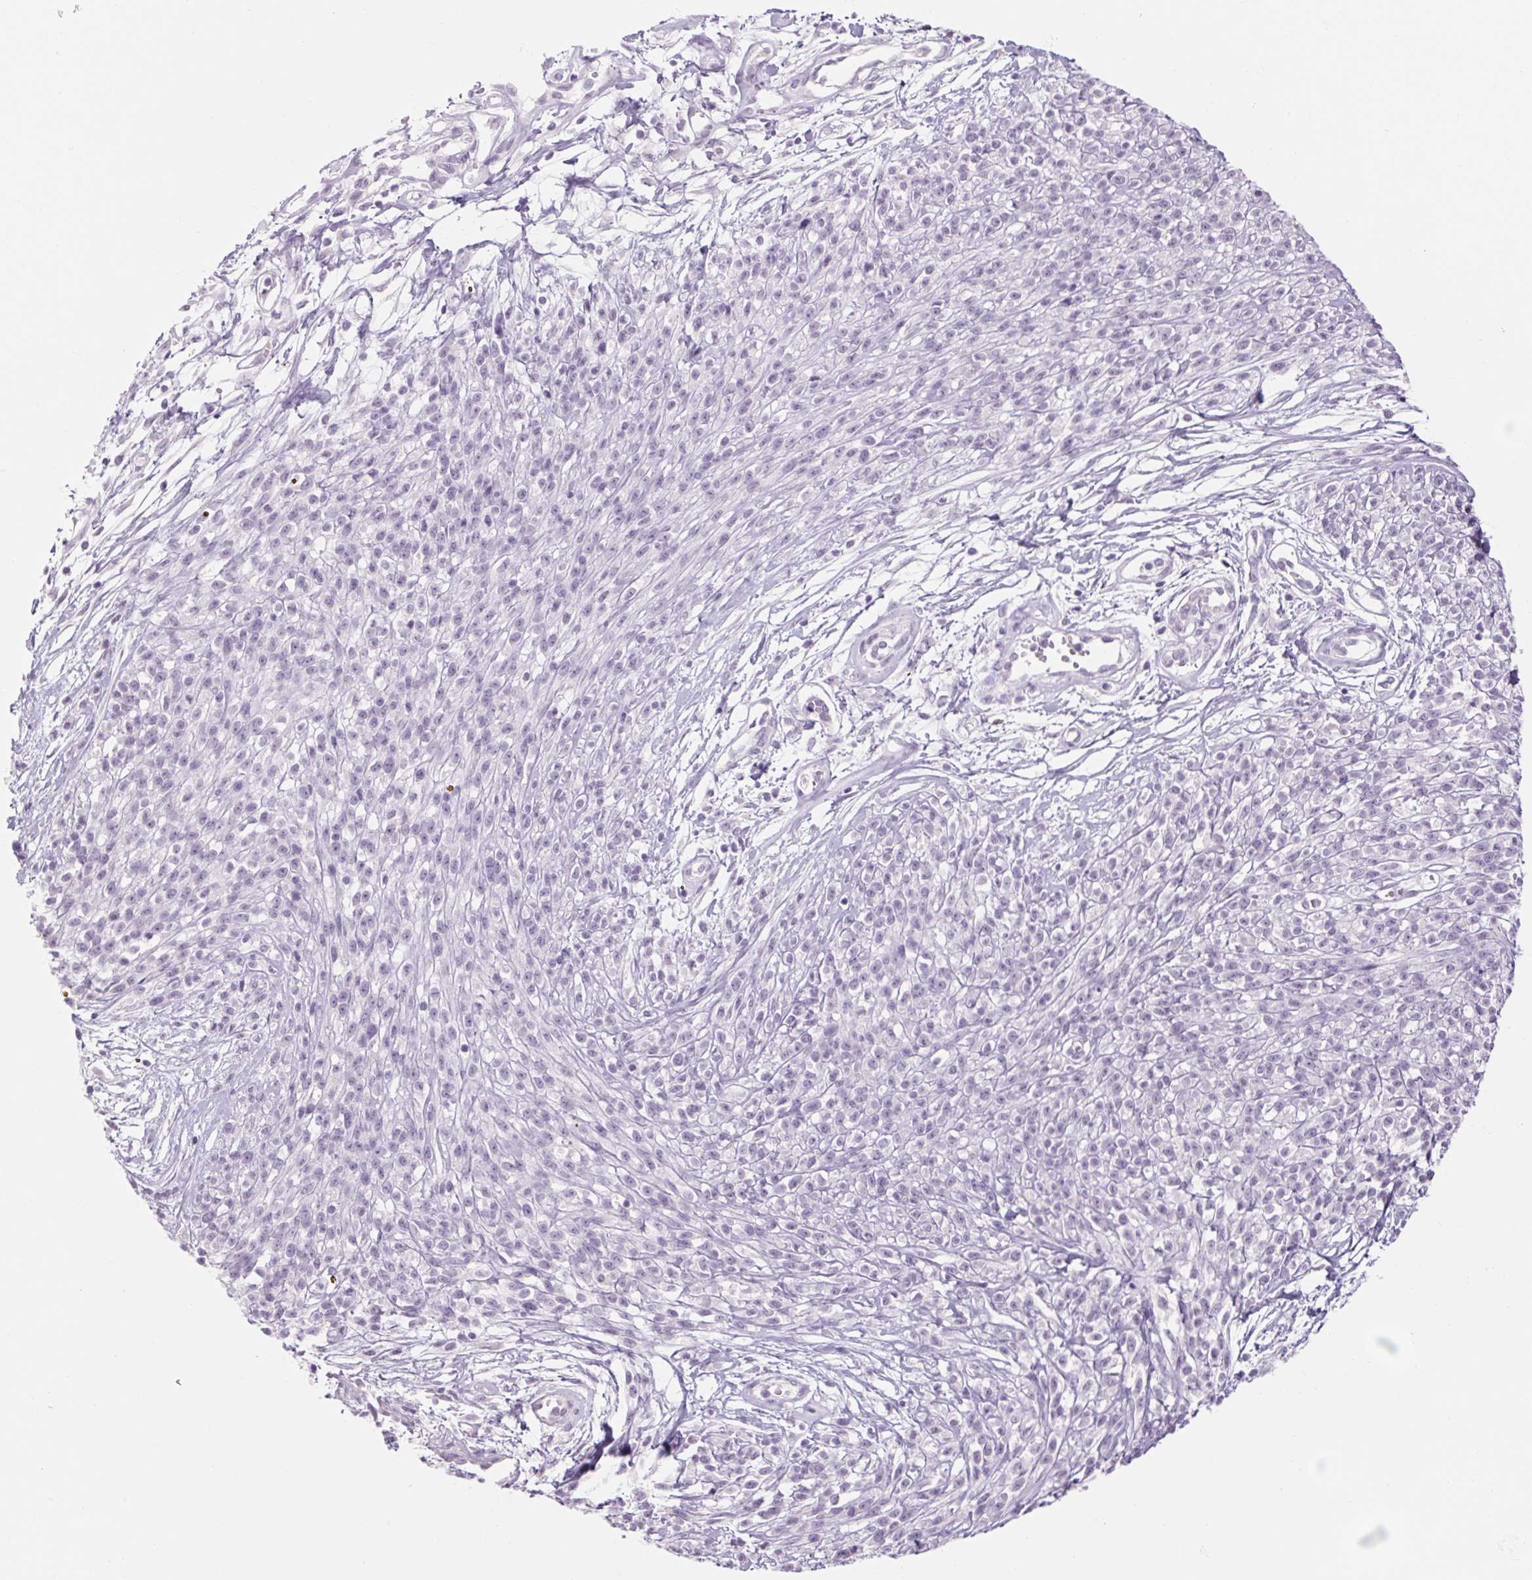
{"staining": {"intensity": "negative", "quantity": "none", "location": "none"}, "tissue": "melanoma", "cell_type": "Tumor cells", "image_type": "cancer", "snomed": [{"axis": "morphology", "description": "Malignant melanoma, NOS"}, {"axis": "topography", "description": "Skin"}, {"axis": "topography", "description": "Skin of trunk"}], "caption": "This is an immunohistochemistry micrograph of human malignant melanoma. There is no expression in tumor cells.", "gene": "RPTN", "patient": {"sex": "male", "age": 74}}